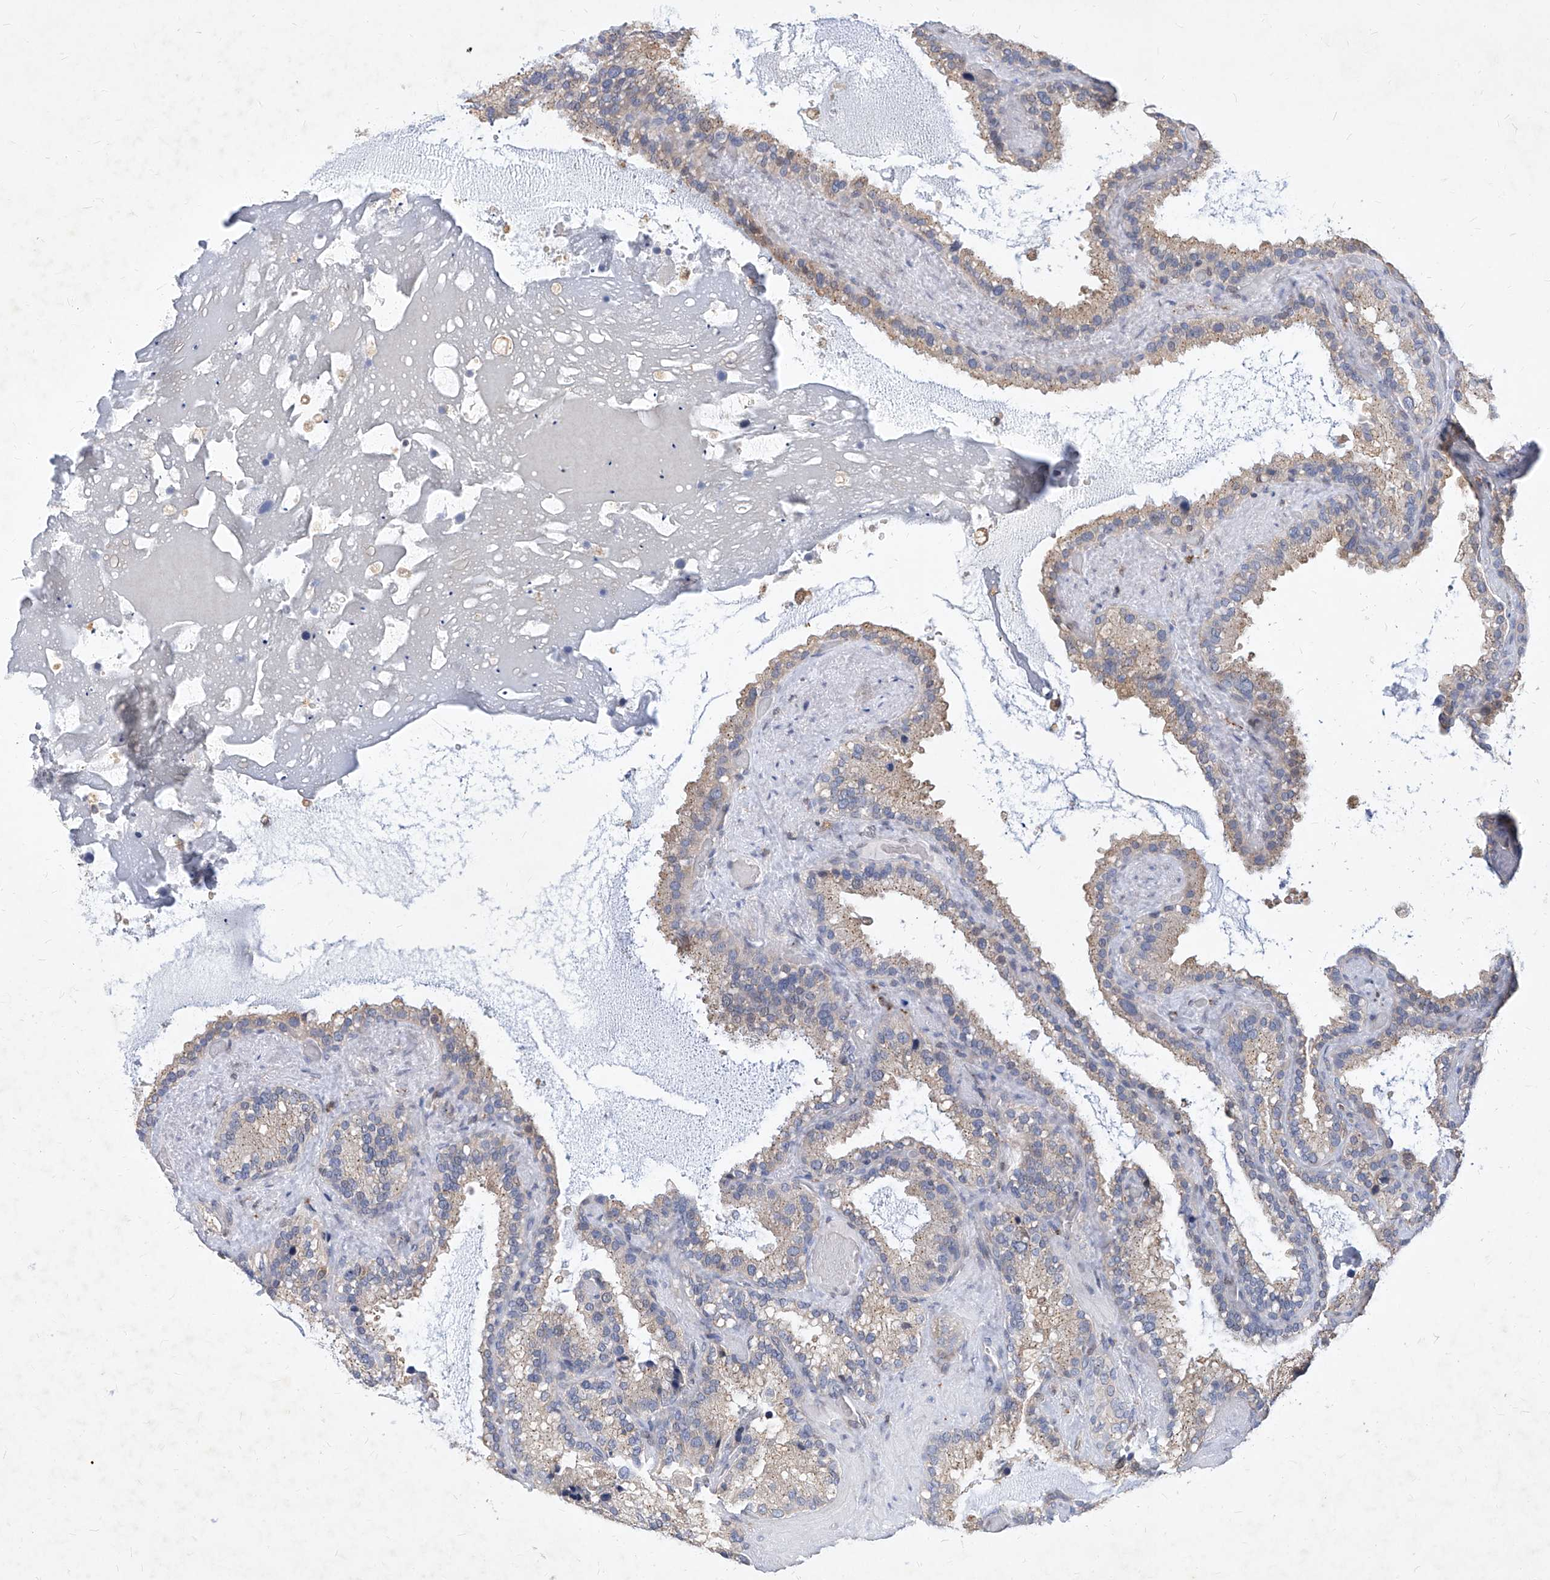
{"staining": {"intensity": "moderate", "quantity": "25%-75%", "location": "cytoplasmic/membranous"}, "tissue": "seminal vesicle", "cell_type": "Glandular cells", "image_type": "normal", "snomed": [{"axis": "morphology", "description": "Normal tissue, NOS"}, {"axis": "topography", "description": "Prostate"}, {"axis": "topography", "description": "Seminal veicle"}], "caption": "Unremarkable seminal vesicle shows moderate cytoplasmic/membranous staining in about 25%-75% of glandular cells.", "gene": "MX2", "patient": {"sex": "male", "age": 68}}